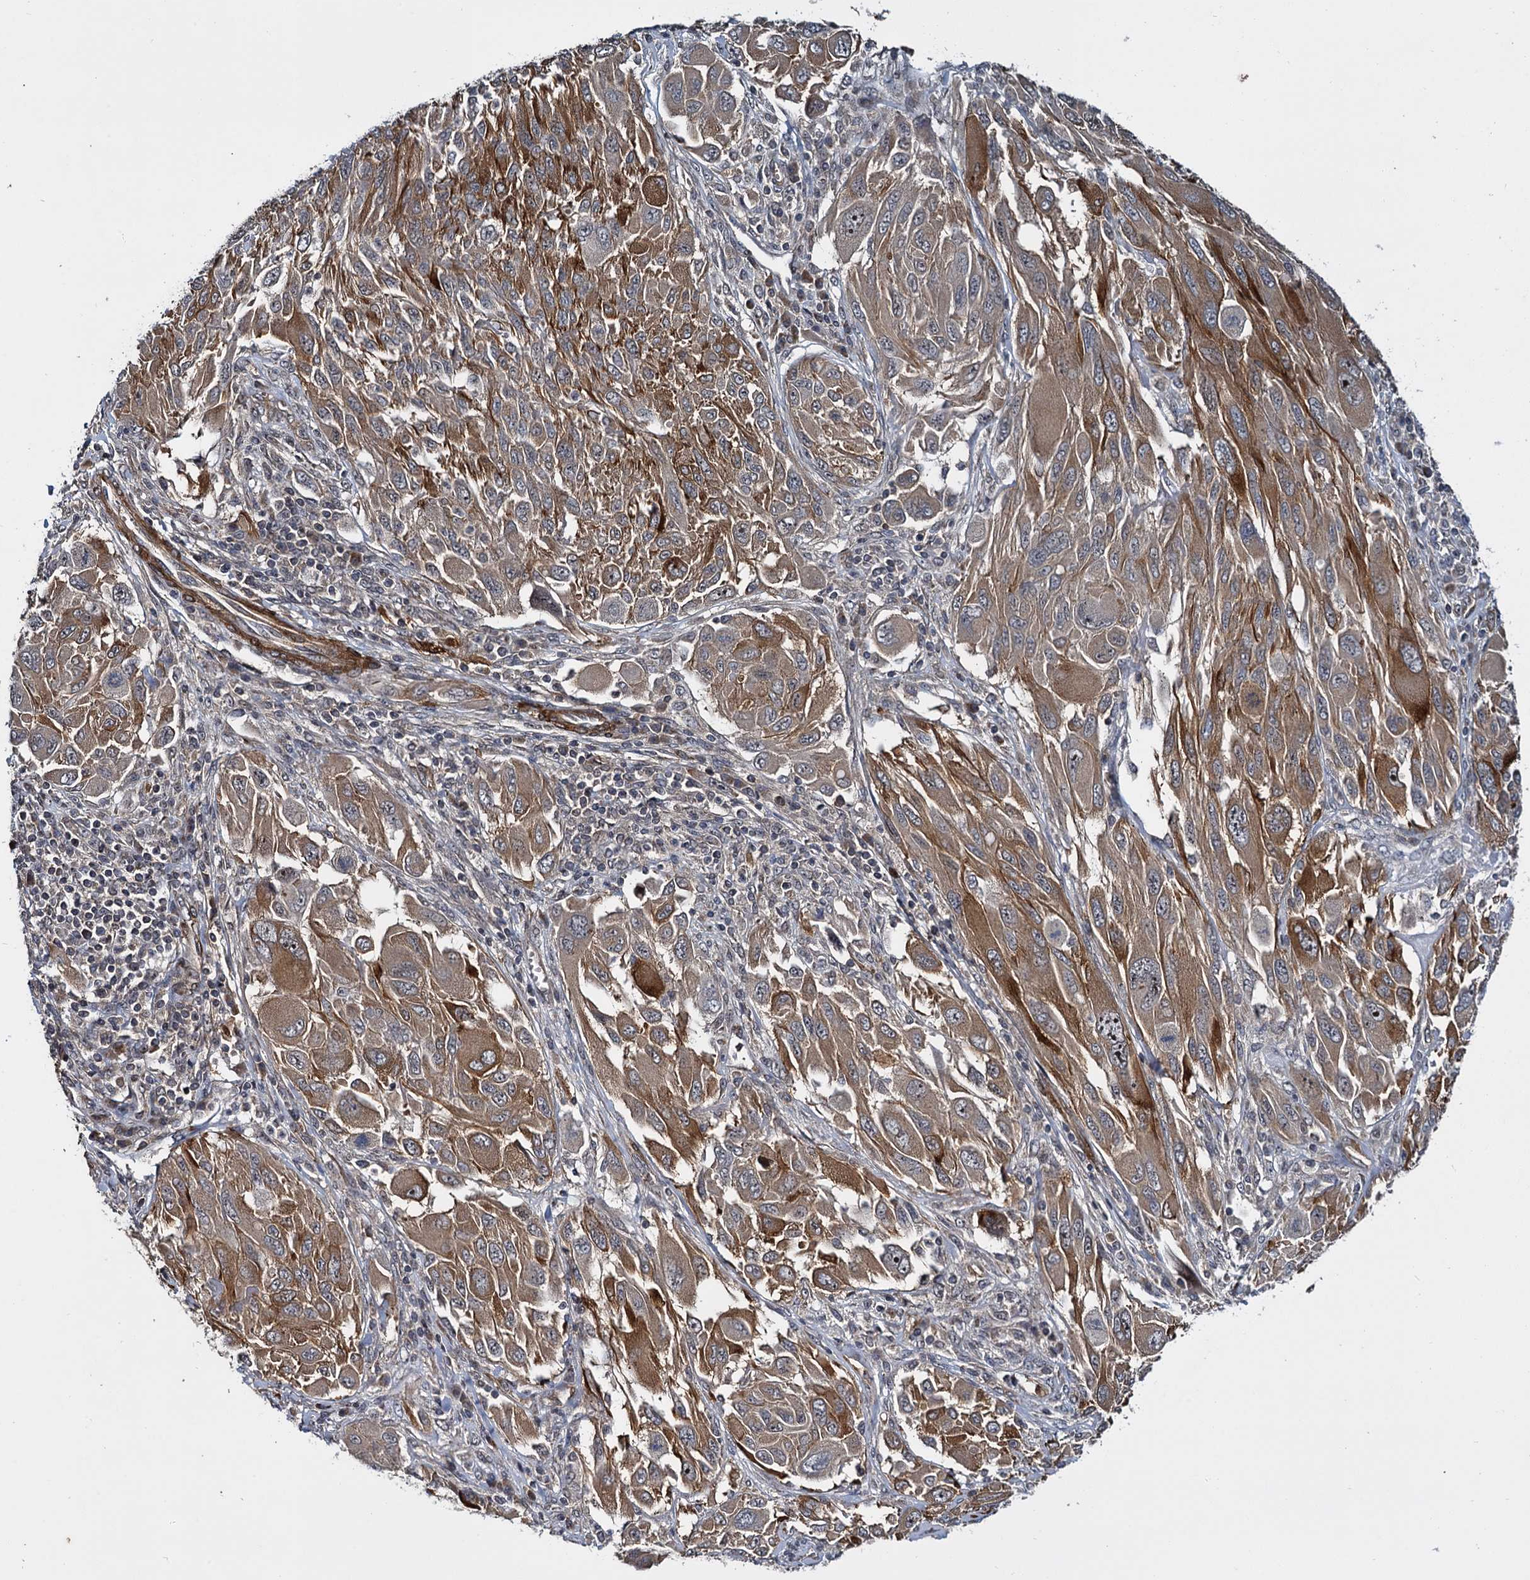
{"staining": {"intensity": "moderate", "quantity": ">75%", "location": "cytoplasmic/membranous"}, "tissue": "melanoma", "cell_type": "Tumor cells", "image_type": "cancer", "snomed": [{"axis": "morphology", "description": "Malignant melanoma, NOS"}, {"axis": "topography", "description": "Skin"}], "caption": "The image reveals staining of malignant melanoma, revealing moderate cytoplasmic/membranous protein staining (brown color) within tumor cells.", "gene": "ARHGAP42", "patient": {"sex": "female", "age": 91}}